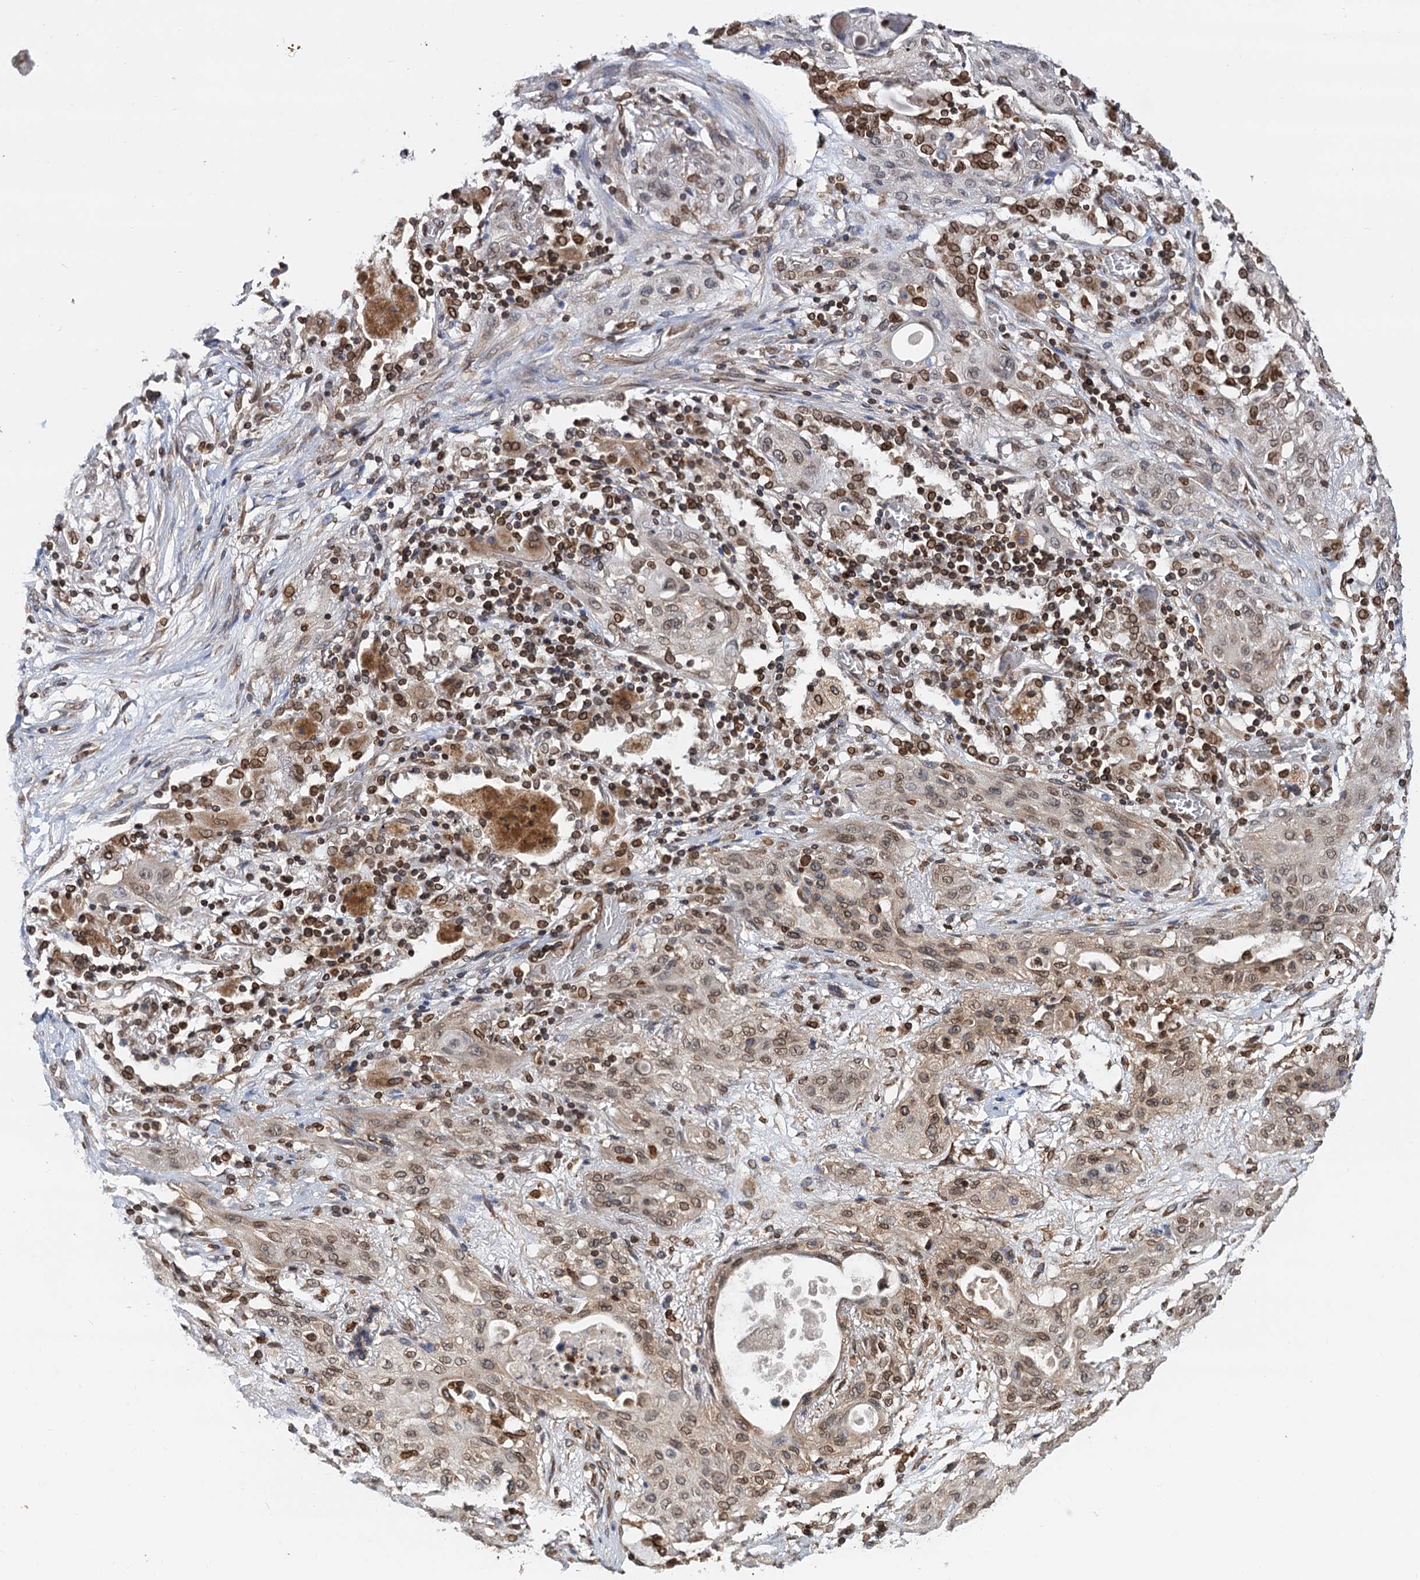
{"staining": {"intensity": "moderate", "quantity": ">75%", "location": "nuclear"}, "tissue": "lung cancer", "cell_type": "Tumor cells", "image_type": "cancer", "snomed": [{"axis": "morphology", "description": "Squamous cell carcinoma, NOS"}, {"axis": "topography", "description": "Lung"}], "caption": "DAB immunohistochemical staining of human lung squamous cell carcinoma shows moderate nuclear protein staining in approximately >75% of tumor cells.", "gene": "ZC3H13", "patient": {"sex": "female", "age": 47}}